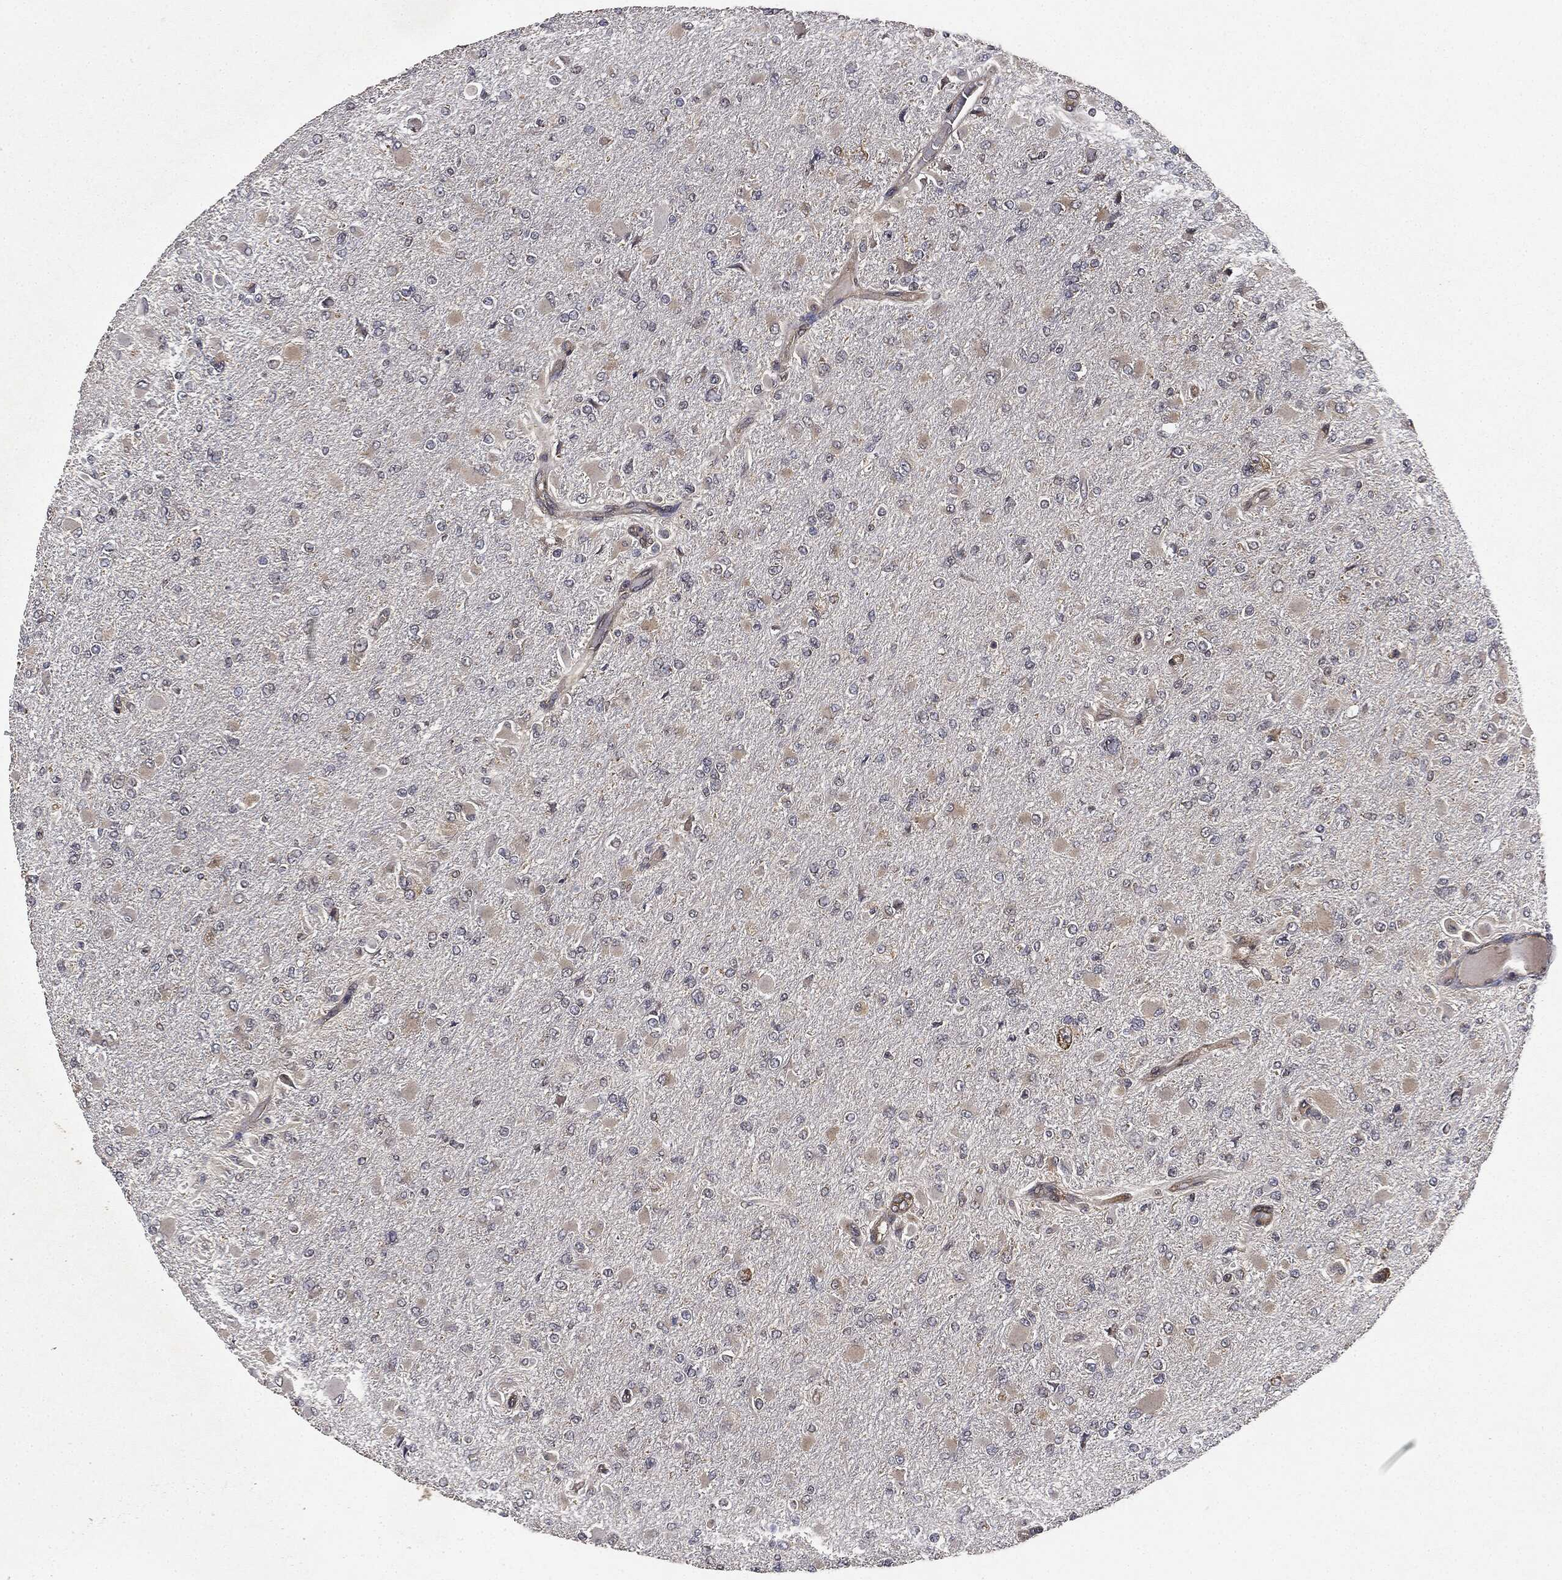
{"staining": {"intensity": "negative", "quantity": "none", "location": "none"}, "tissue": "glioma", "cell_type": "Tumor cells", "image_type": "cancer", "snomed": [{"axis": "morphology", "description": "Glioma, malignant, High grade"}, {"axis": "topography", "description": "Cerebral cortex"}], "caption": "The micrograph displays no significant staining in tumor cells of glioma.", "gene": "MIER2", "patient": {"sex": "female", "age": 36}}